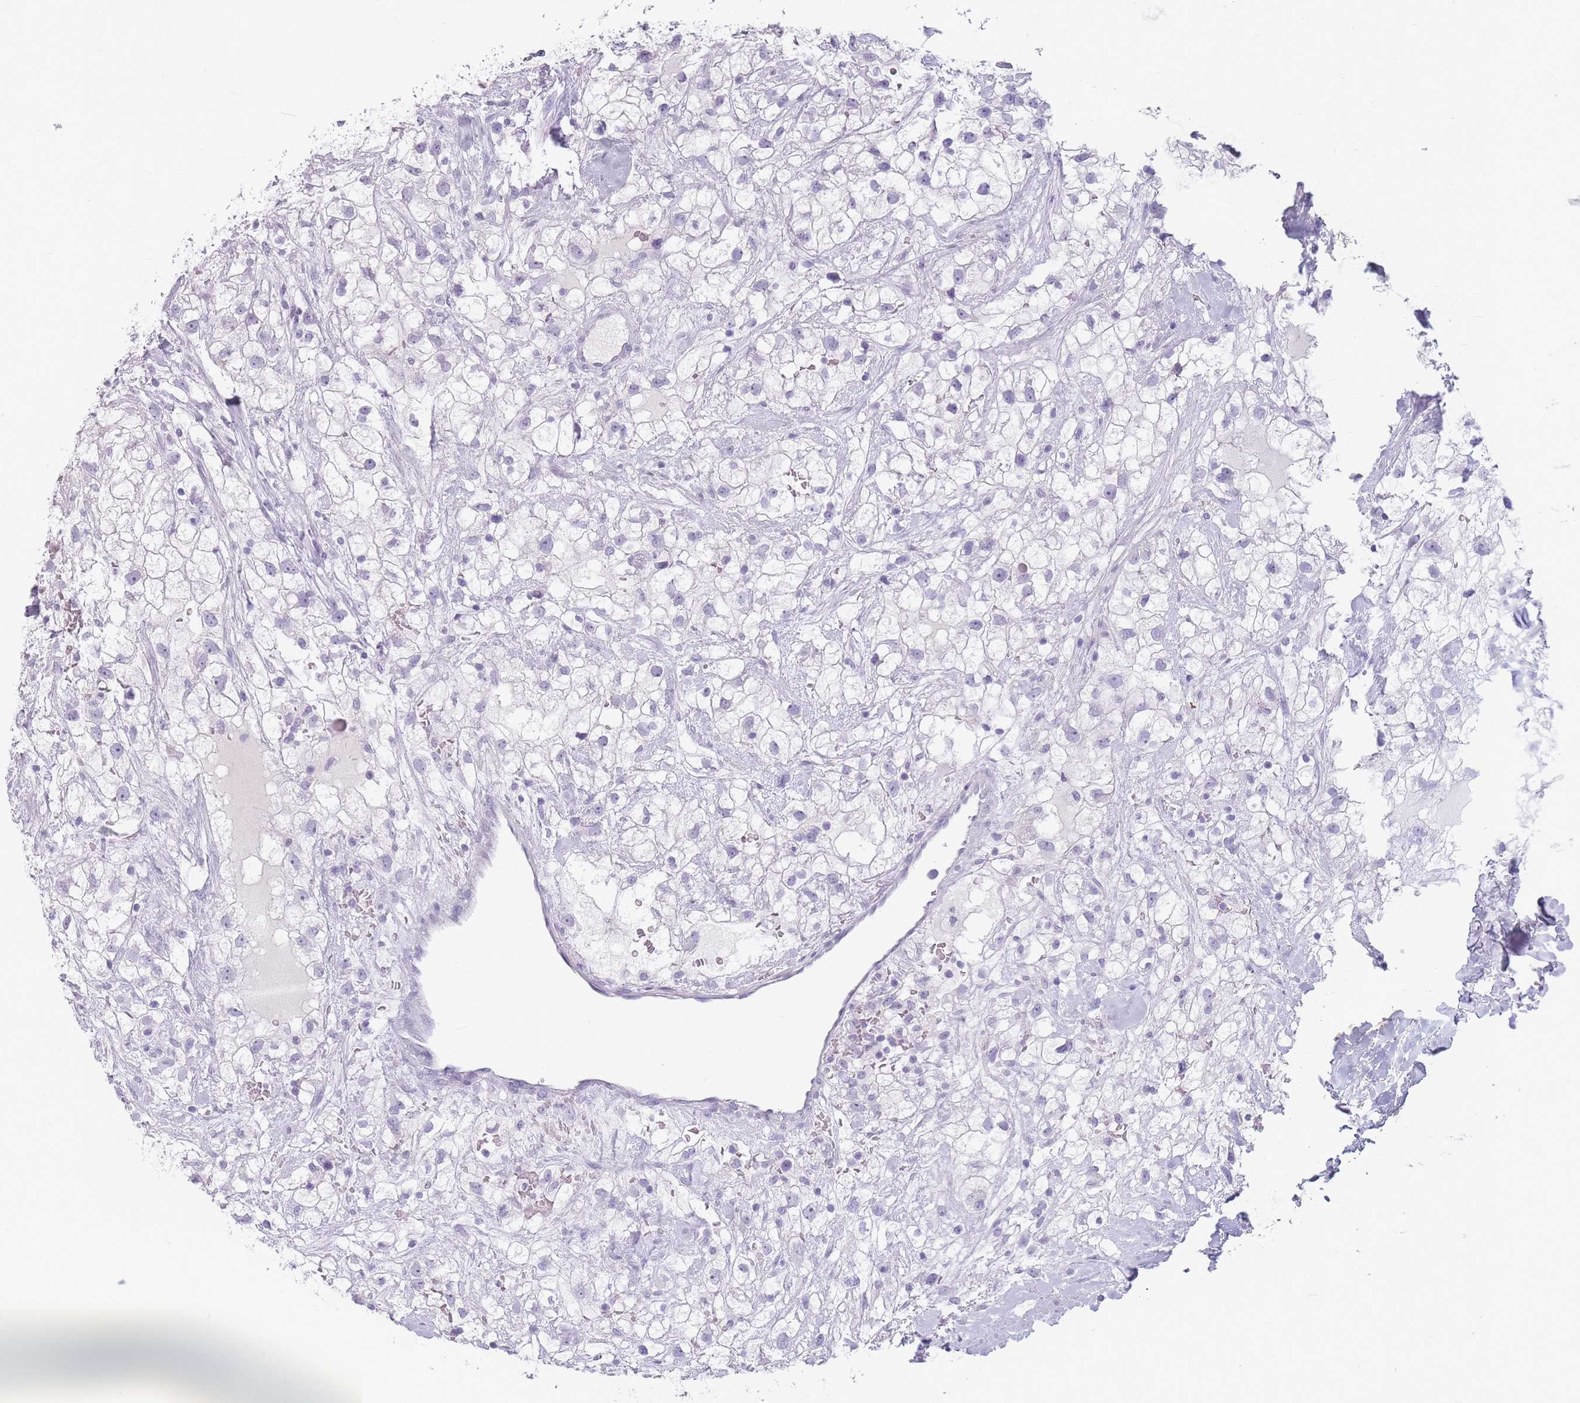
{"staining": {"intensity": "negative", "quantity": "none", "location": "none"}, "tissue": "renal cancer", "cell_type": "Tumor cells", "image_type": "cancer", "snomed": [{"axis": "morphology", "description": "Adenocarcinoma, NOS"}, {"axis": "topography", "description": "Kidney"}], "caption": "An IHC image of renal adenocarcinoma is shown. There is no staining in tumor cells of renal adenocarcinoma. Nuclei are stained in blue.", "gene": "CCNO", "patient": {"sex": "male", "age": 59}}